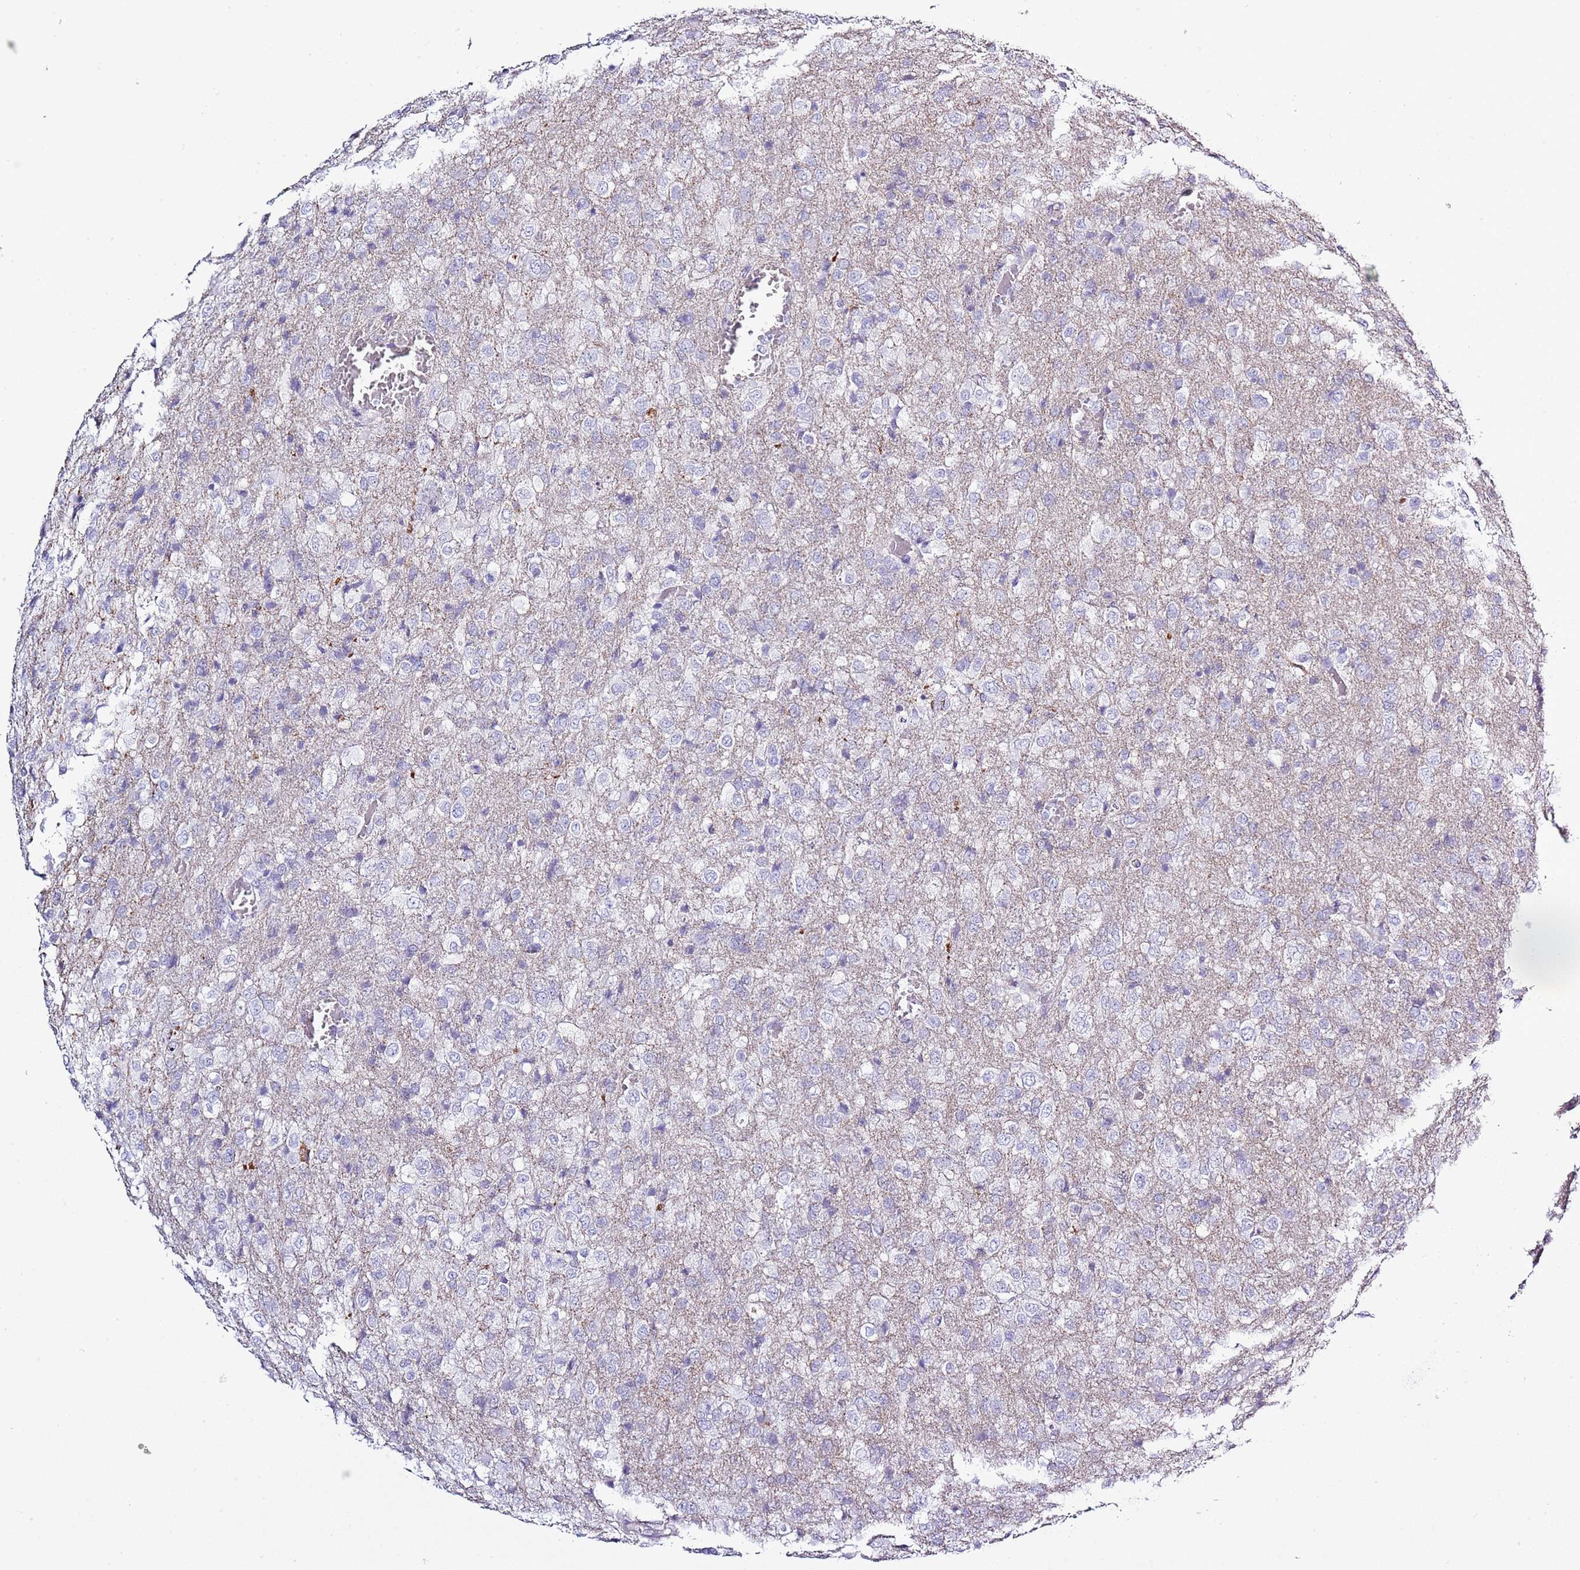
{"staining": {"intensity": "negative", "quantity": "none", "location": "none"}, "tissue": "glioma", "cell_type": "Tumor cells", "image_type": "cancer", "snomed": [{"axis": "morphology", "description": "Glioma, malignant, High grade"}, {"axis": "topography", "description": "Brain"}], "caption": "DAB immunohistochemical staining of human high-grade glioma (malignant) shows no significant staining in tumor cells. Brightfield microscopy of IHC stained with DAB (3,3'-diaminobenzidine) (brown) and hematoxylin (blue), captured at high magnification.", "gene": "SLC23A1", "patient": {"sex": "female", "age": 74}}